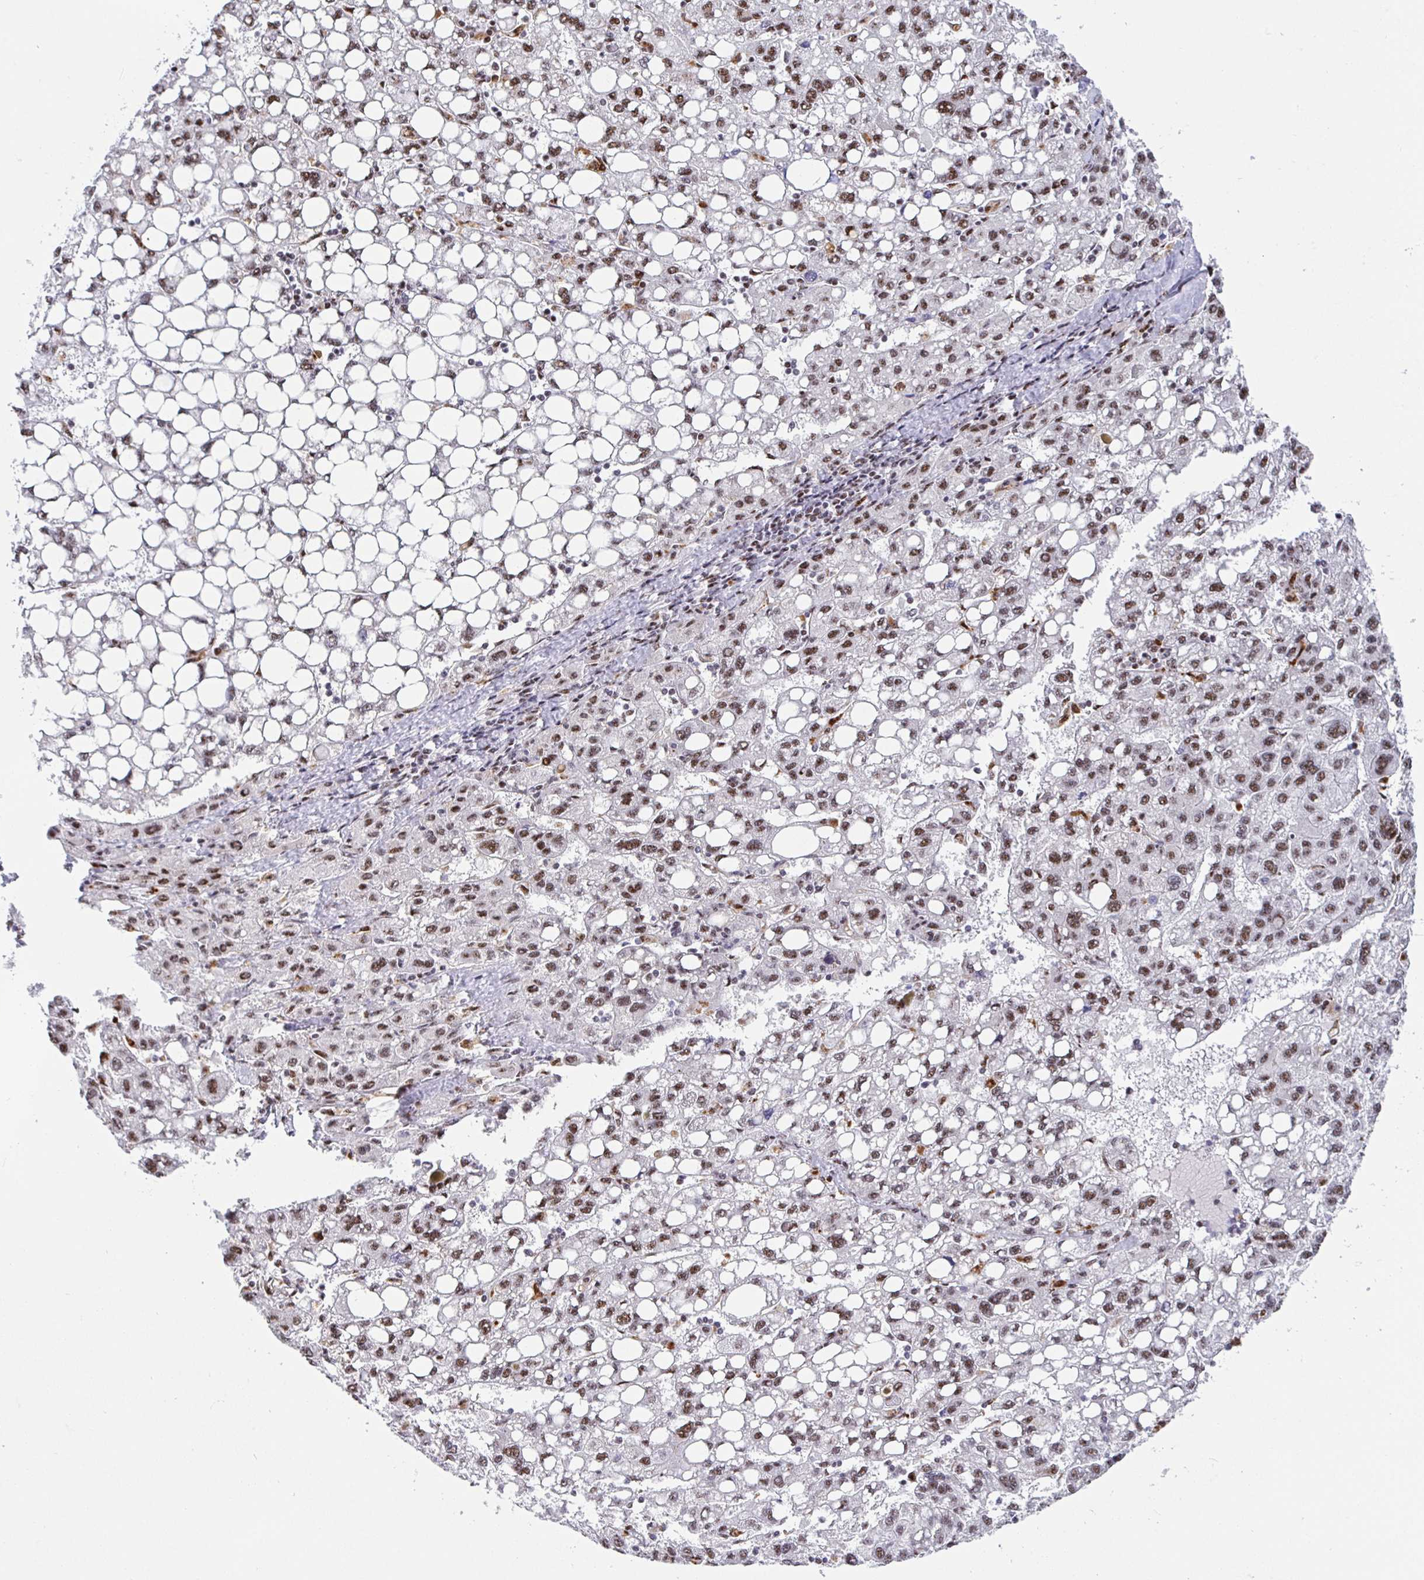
{"staining": {"intensity": "moderate", "quantity": ">75%", "location": "nuclear"}, "tissue": "liver cancer", "cell_type": "Tumor cells", "image_type": "cancer", "snomed": [{"axis": "morphology", "description": "Carcinoma, Hepatocellular, NOS"}, {"axis": "topography", "description": "Liver"}], "caption": "Moderate nuclear staining is seen in about >75% of tumor cells in liver cancer (hepatocellular carcinoma).", "gene": "SETD5", "patient": {"sex": "female", "age": 82}}